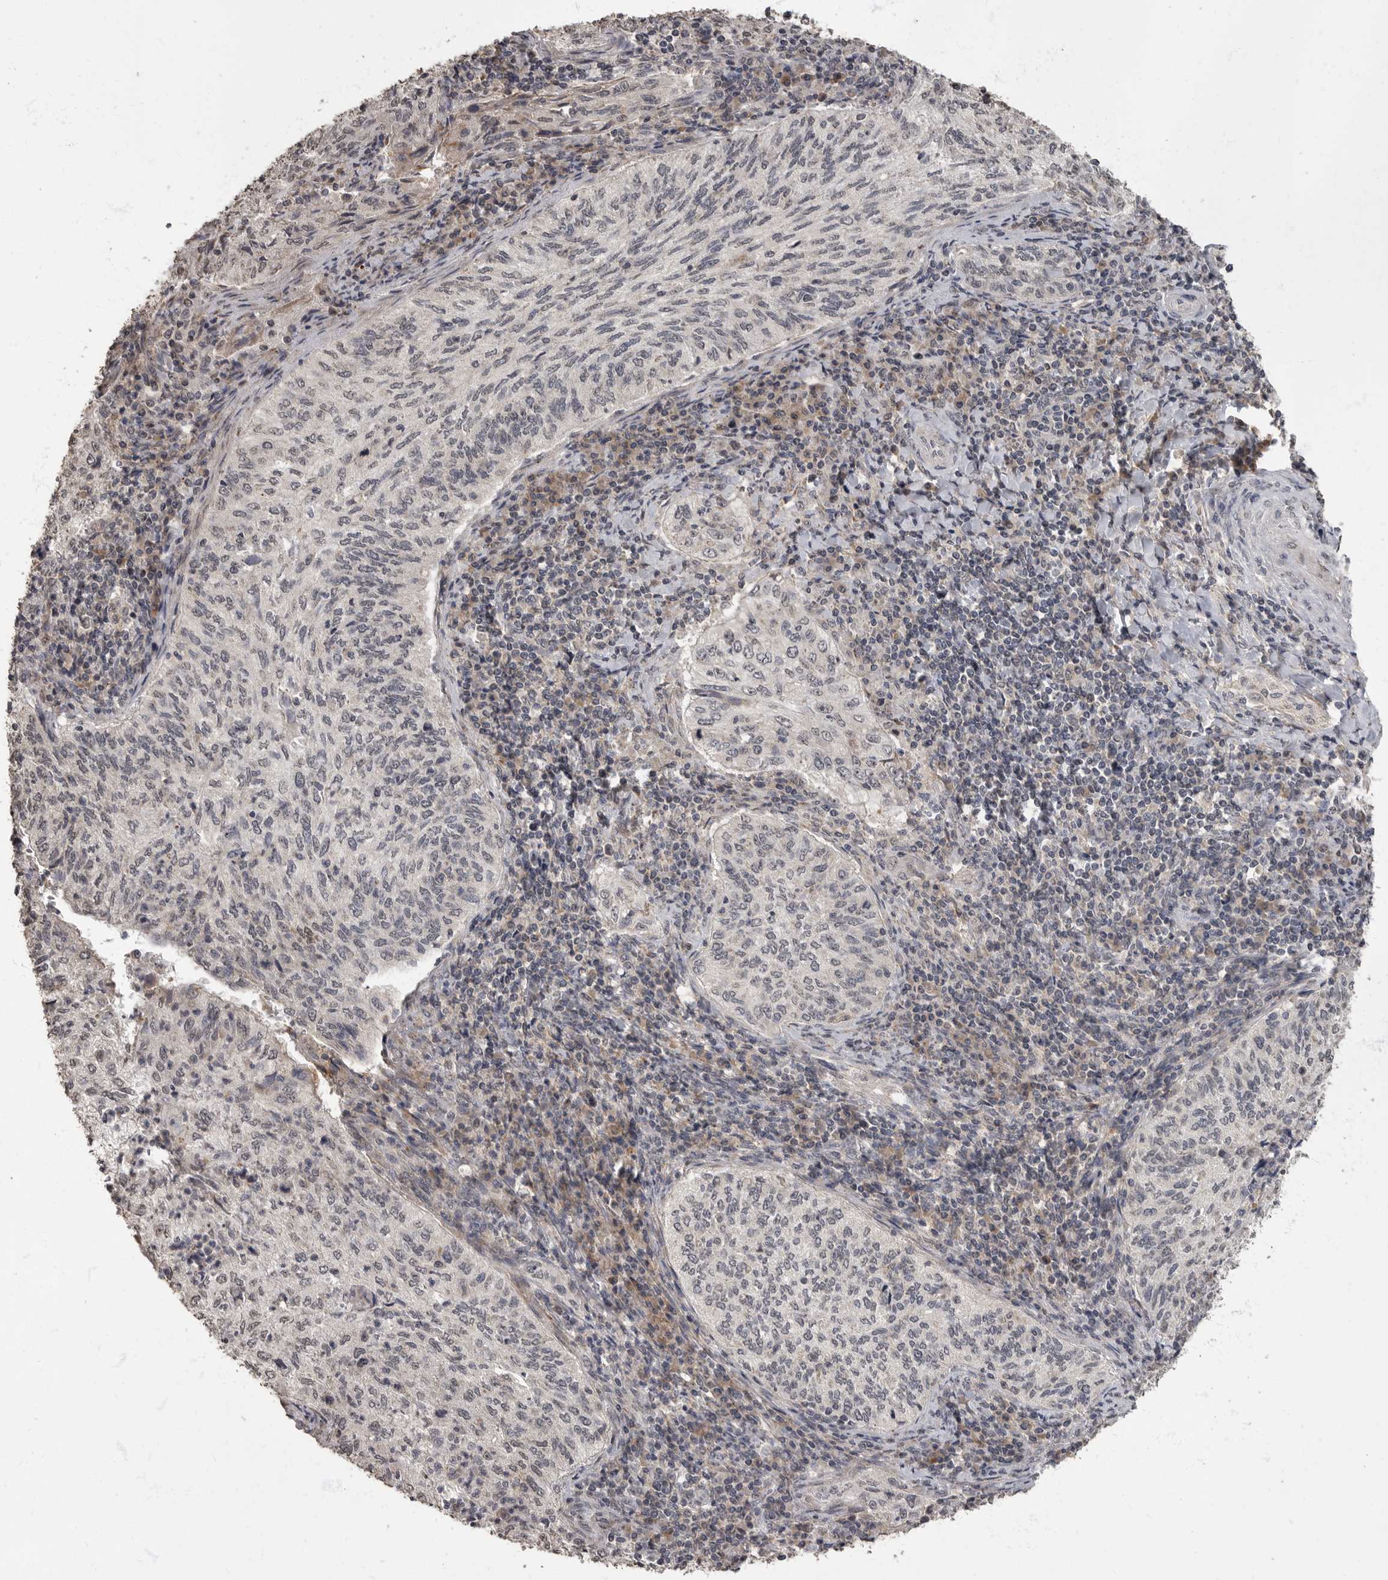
{"staining": {"intensity": "negative", "quantity": "none", "location": "none"}, "tissue": "cervical cancer", "cell_type": "Tumor cells", "image_type": "cancer", "snomed": [{"axis": "morphology", "description": "Squamous cell carcinoma, NOS"}, {"axis": "topography", "description": "Cervix"}], "caption": "A high-resolution image shows immunohistochemistry staining of cervical squamous cell carcinoma, which reveals no significant staining in tumor cells.", "gene": "MAFG", "patient": {"sex": "female", "age": 30}}